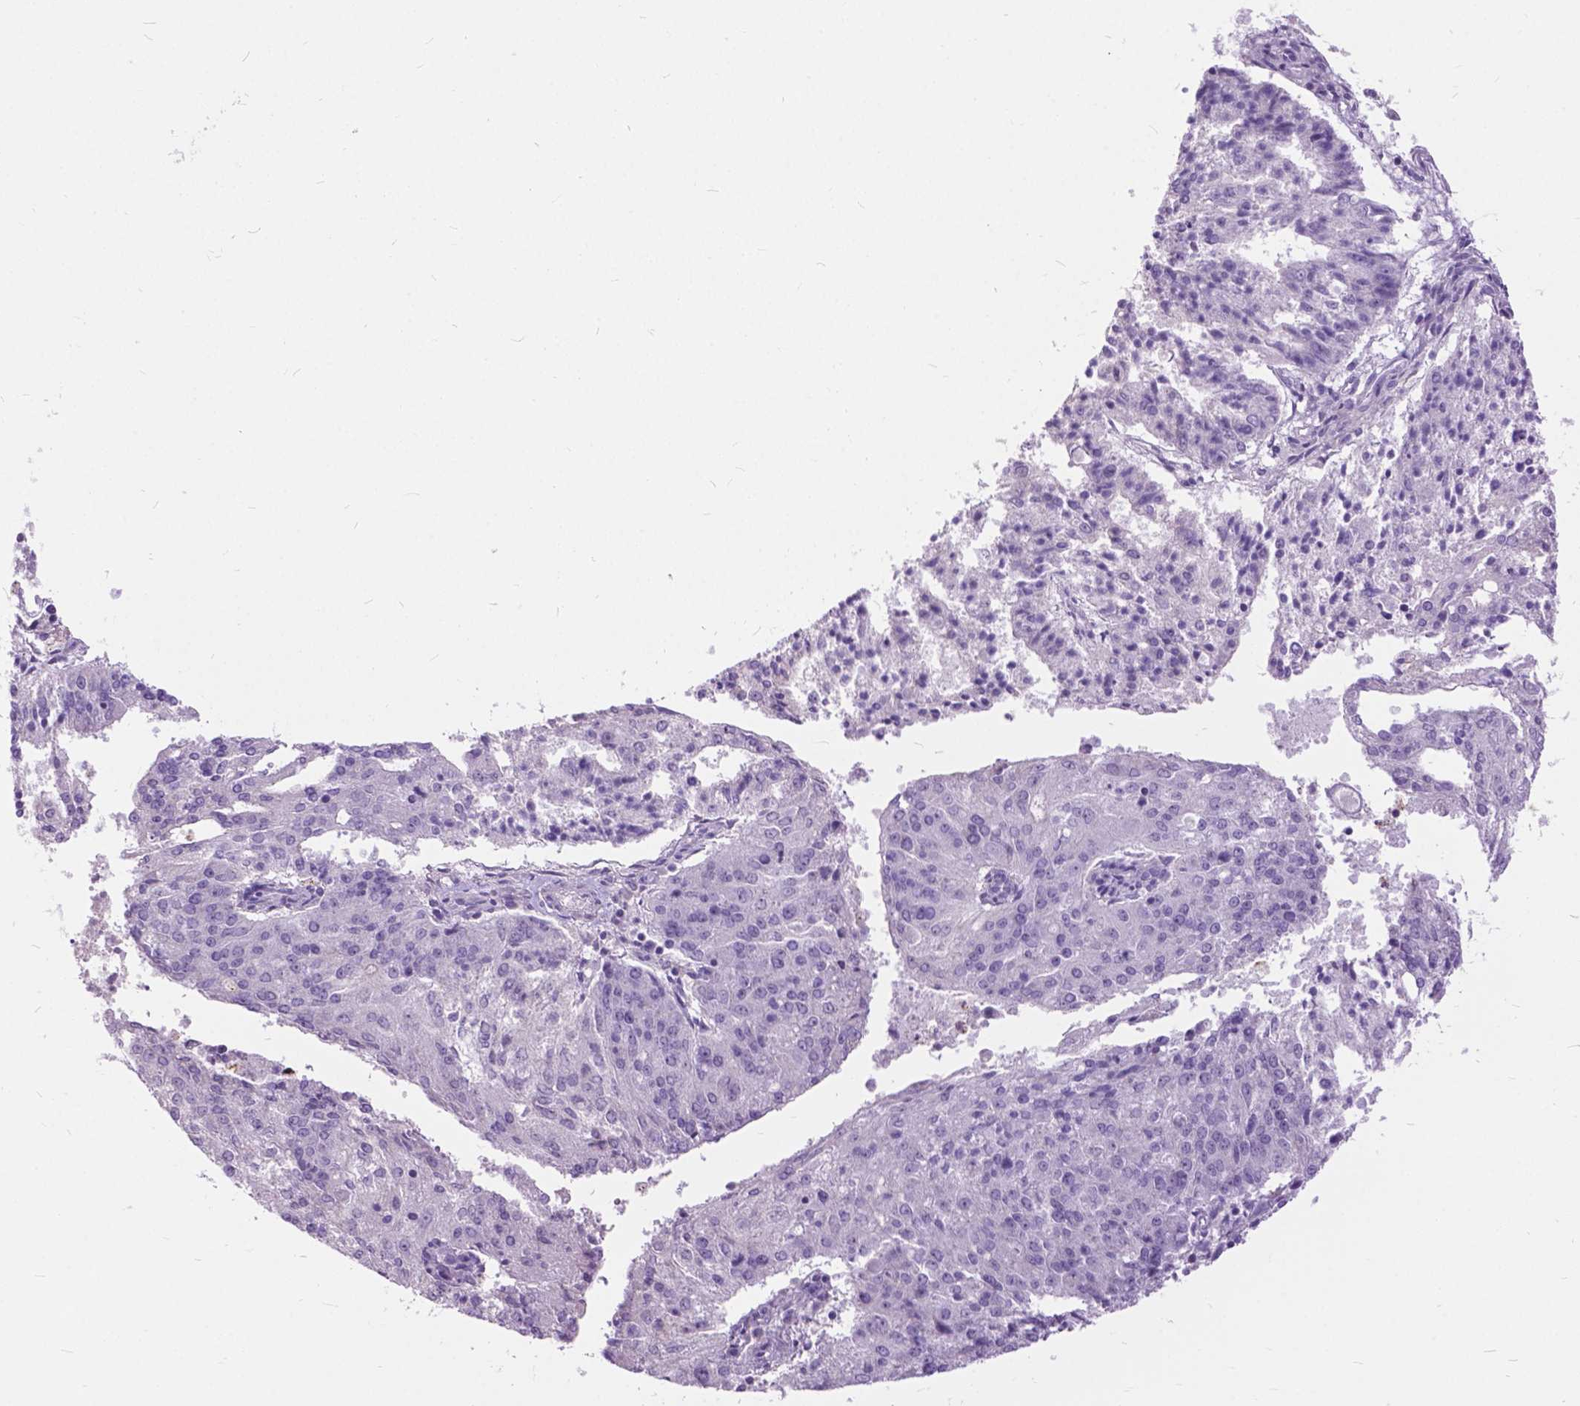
{"staining": {"intensity": "negative", "quantity": "none", "location": "none"}, "tissue": "endometrial cancer", "cell_type": "Tumor cells", "image_type": "cancer", "snomed": [{"axis": "morphology", "description": "Adenocarcinoma, NOS"}, {"axis": "topography", "description": "Endometrium"}], "caption": "Image shows no significant protein positivity in tumor cells of endometrial cancer (adenocarcinoma). (Stains: DAB immunohistochemistry with hematoxylin counter stain, Microscopy: brightfield microscopy at high magnification).", "gene": "PRR35", "patient": {"sex": "female", "age": 82}}